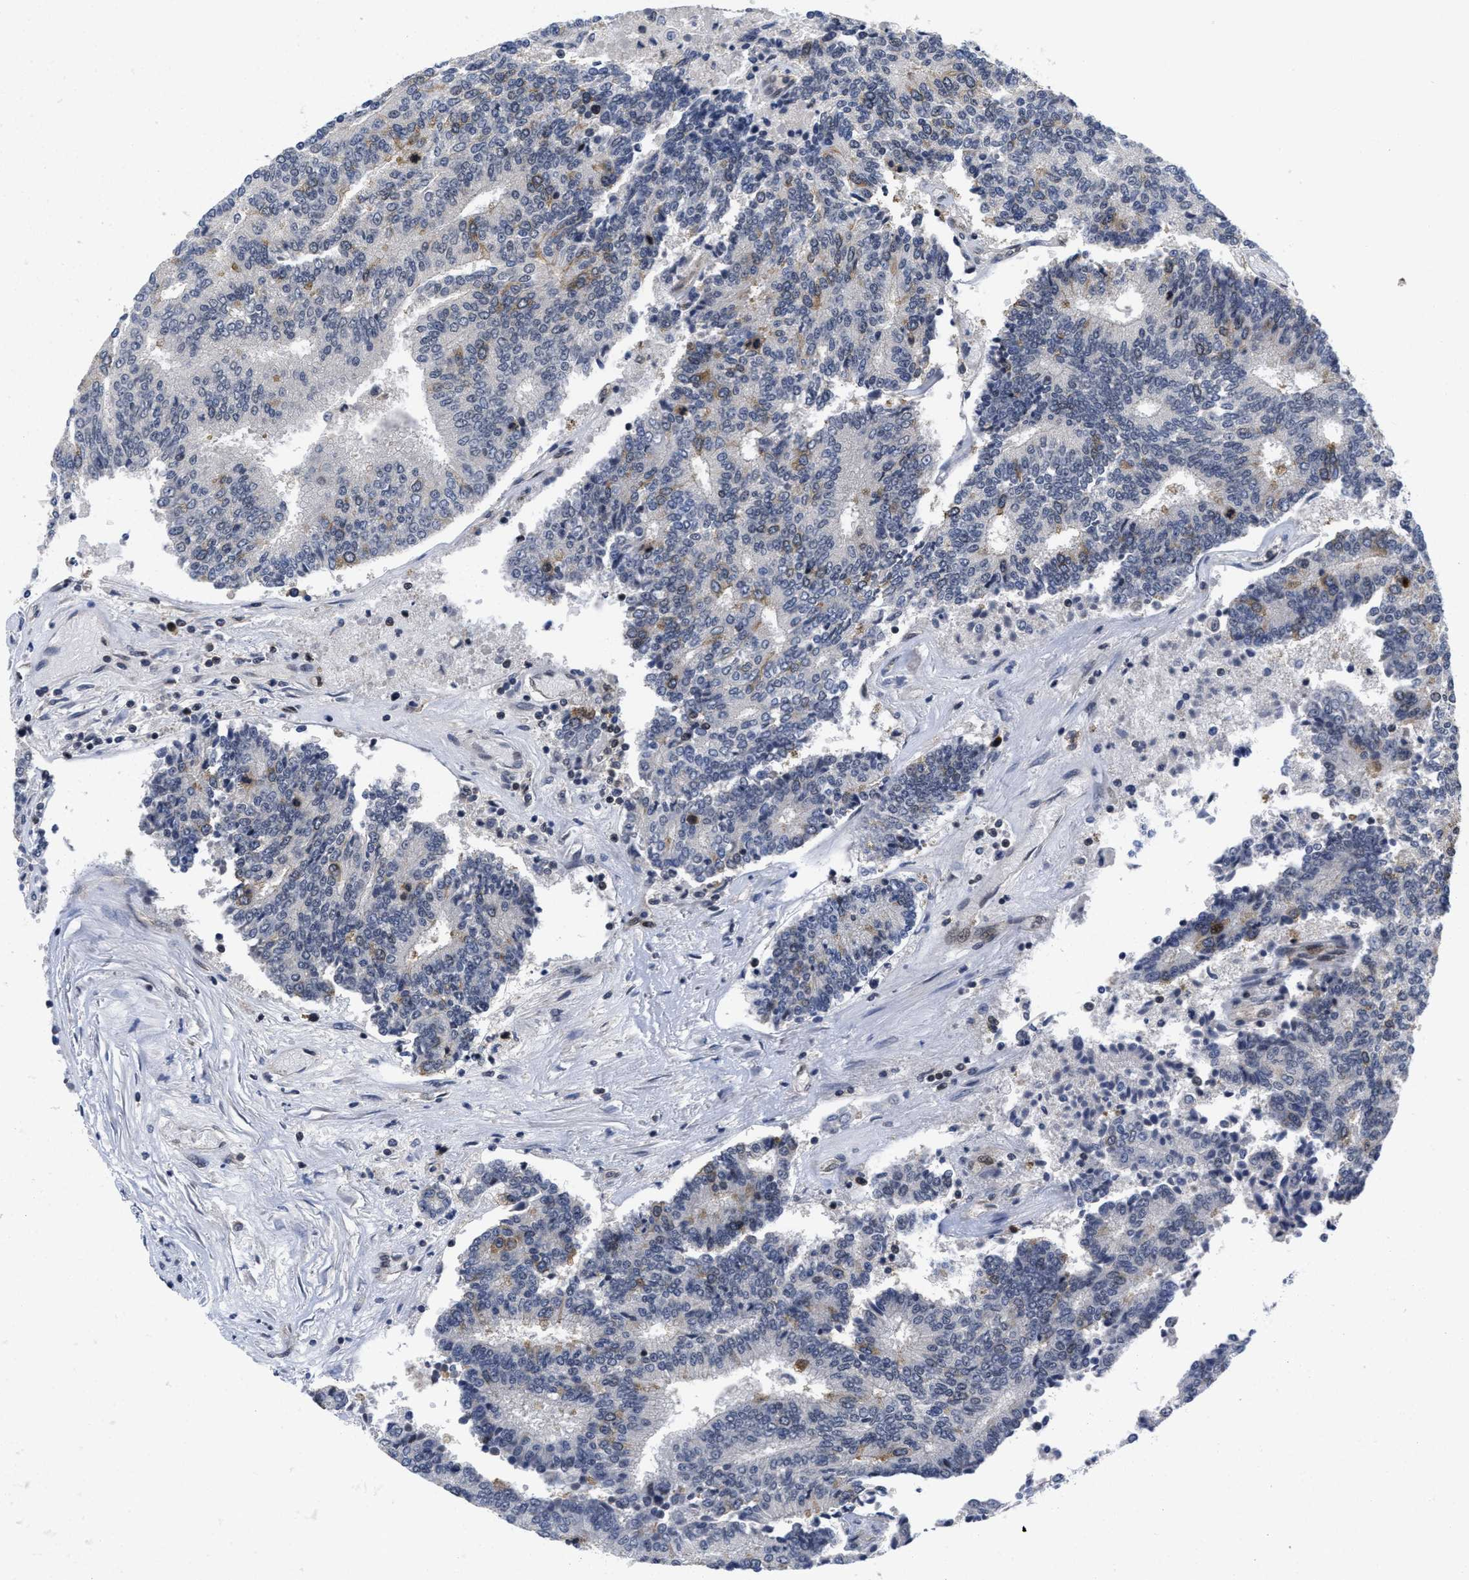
{"staining": {"intensity": "moderate", "quantity": "<25%", "location": "cytoplasmic/membranous"}, "tissue": "prostate cancer", "cell_type": "Tumor cells", "image_type": "cancer", "snomed": [{"axis": "morphology", "description": "Normal tissue, NOS"}, {"axis": "morphology", "description": "Adenocarcinoma, High grade"}, {"axis": "topography", "description": "Prostate"}, {"axis": "topography", "description": "Seminal veicle"}], "caption": "A micrograph of human prostate high-grade adenocarcinoma stained for a protein demonstrates moderate cytoplasmic/membranous brown staining in tumor cells.", "gene": "HIF1A", "patient": {"sex": "male", "age": 55}}